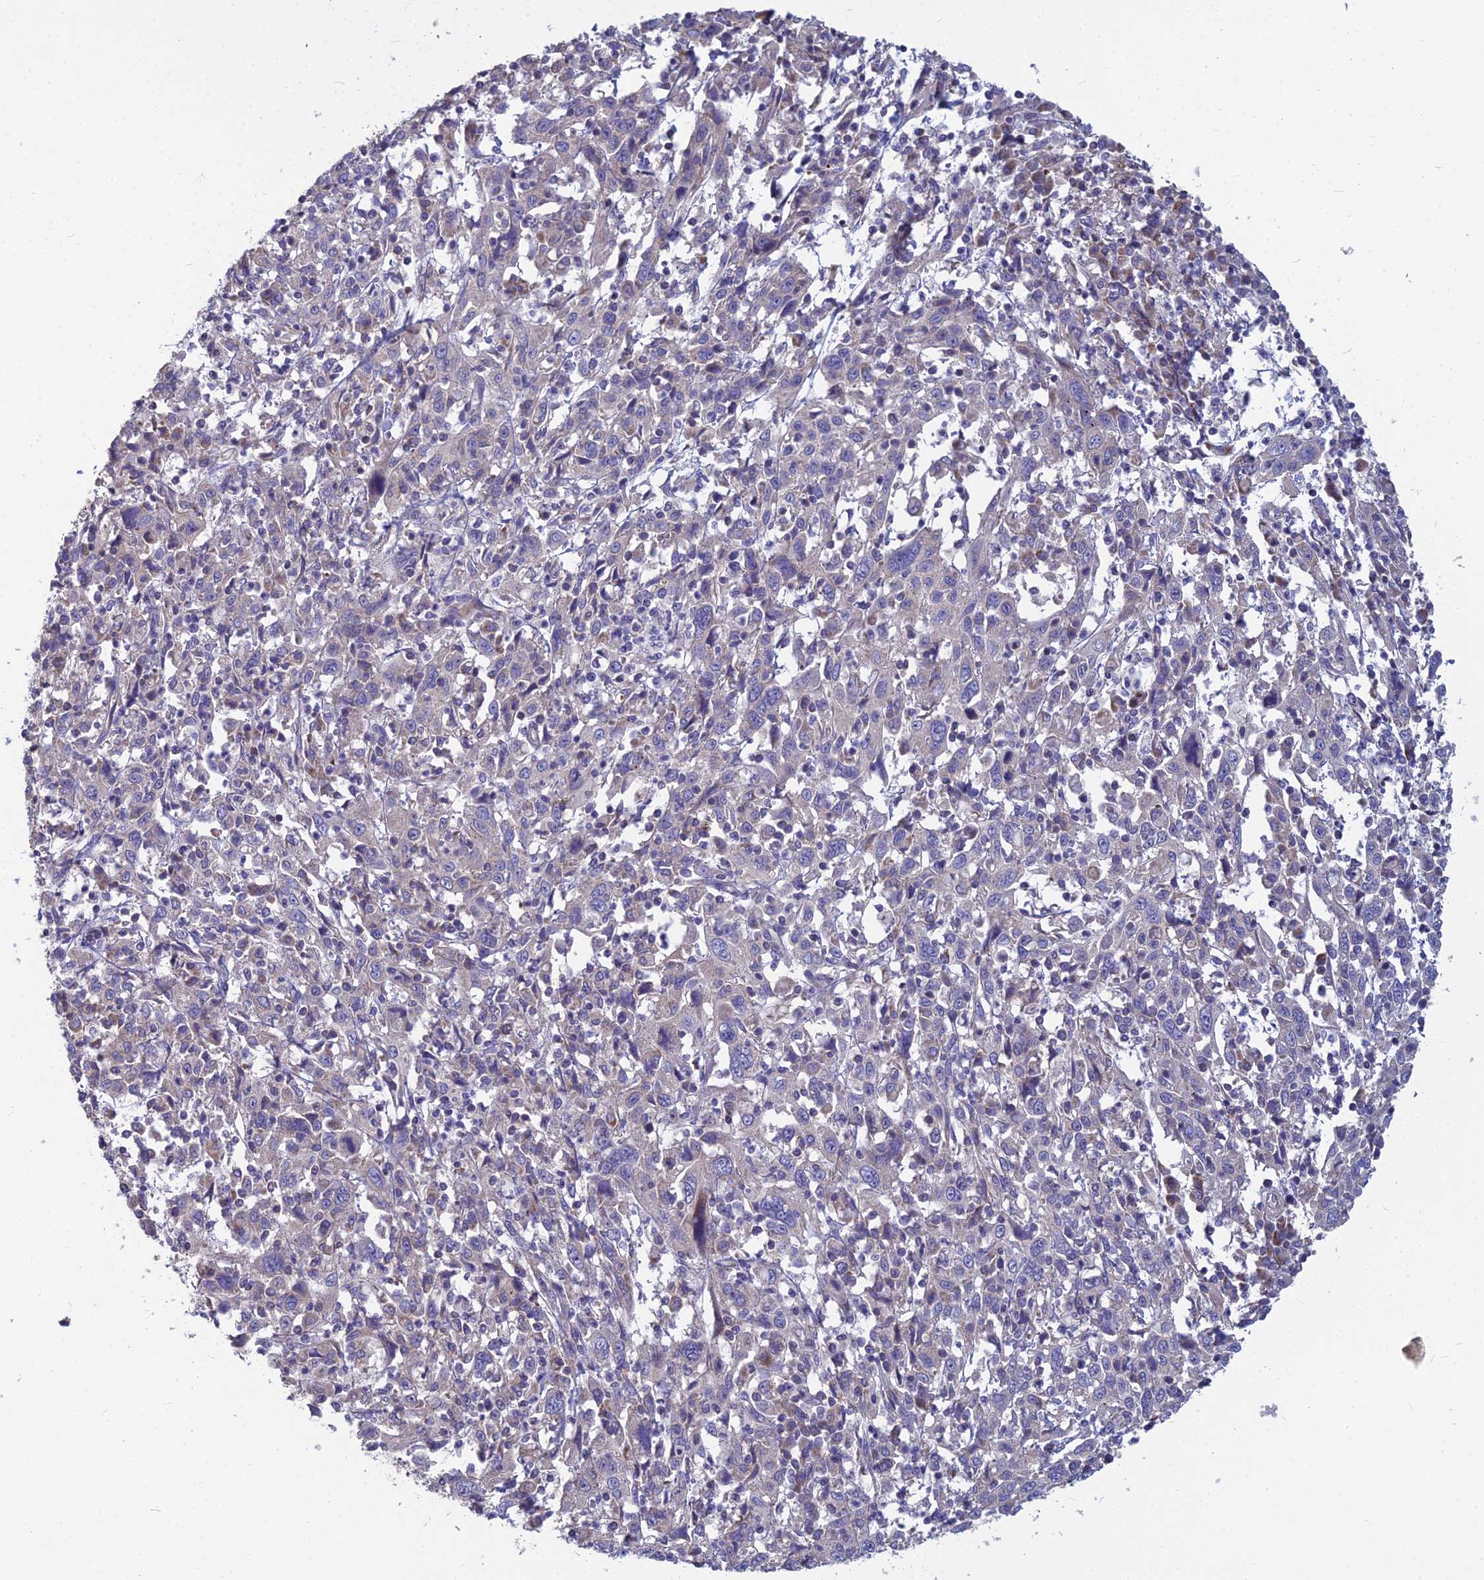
{"staining": {"intensity": "negative", "quantity": "none", "location": "none"}, "tissue": "cervical cancer", "cell_type": "Tumor cells", "image_type": "cancer", "snomed": [{"axis": "morphology", "description": "Squamous cell carcinoma, NOS"}, {"axis": "topography", "description": "Cervix"}], "caption": "Tumor cells are negative for brown protein staining in cervical cancer (squamous cell carcinoma). (Stains: DAB immunohistochemistry (IHC) with hematoxylin counter stain, Microscopy: brightfield microscopy at high magnification).", "gene": "COX20", "patient": {"sex": "female", "age": 46}}